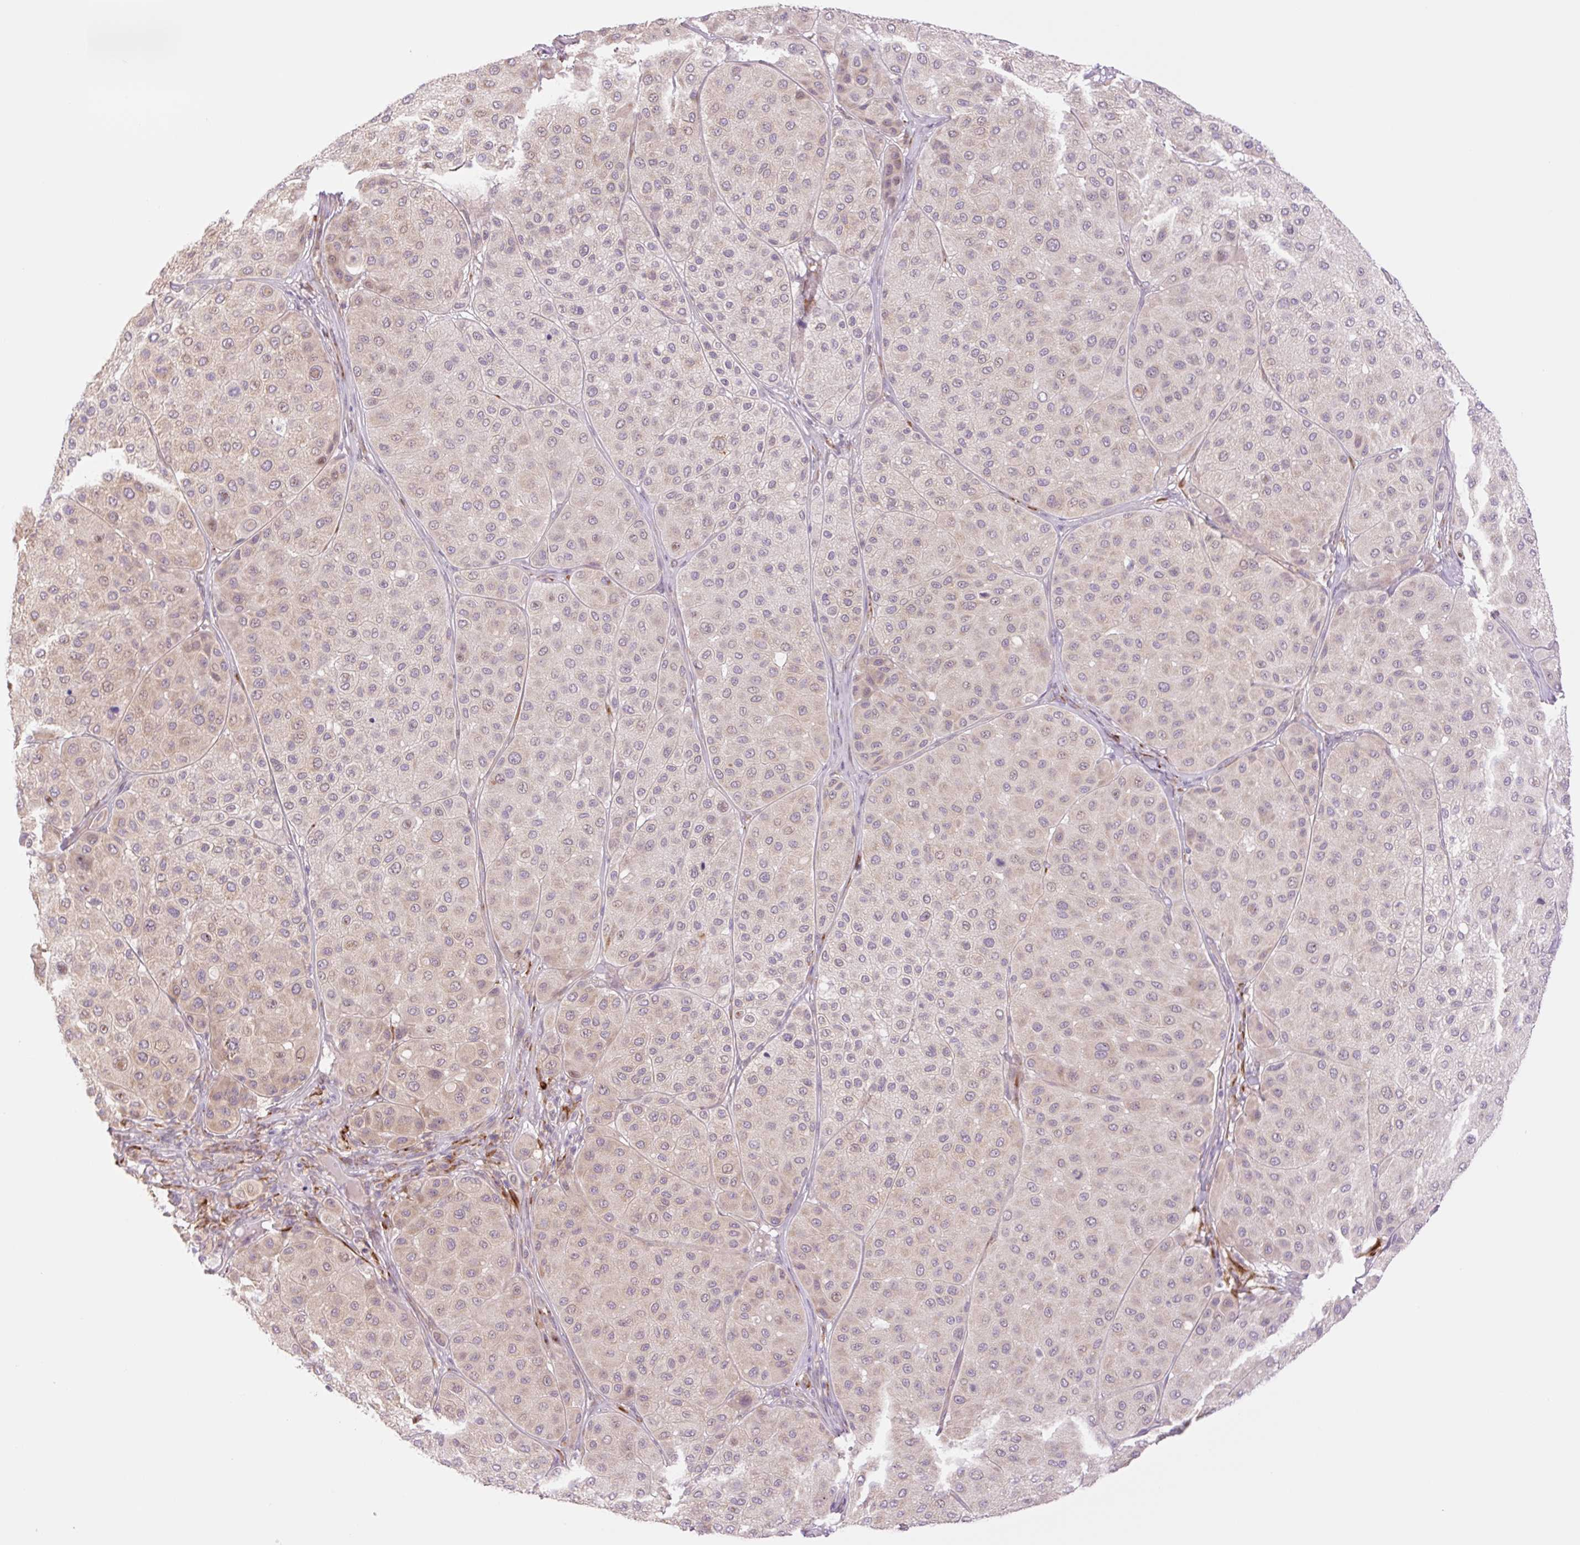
{"staining": {"intensity": "weak", "quantity": "25%-75%", "location": "cytoplasmic/membranous"}, "tissue": "melanoma", "cell_type": "Tumor cells", "image_type": "cancer", "snomed": [{"axis": "morphology", "description": "Malignant melanoma, Metastatic site"}, {"axis": "topography", "description": "Smooth muscle"}], "caption": "Protein staining exhibits weak cytoplasmic/membranous staining in approximately 25%-75% of tumor cells in malignant melanoma (metastatic site).", "gene": "COL5A1", "patient": {"sex": "male", "age": 41}}